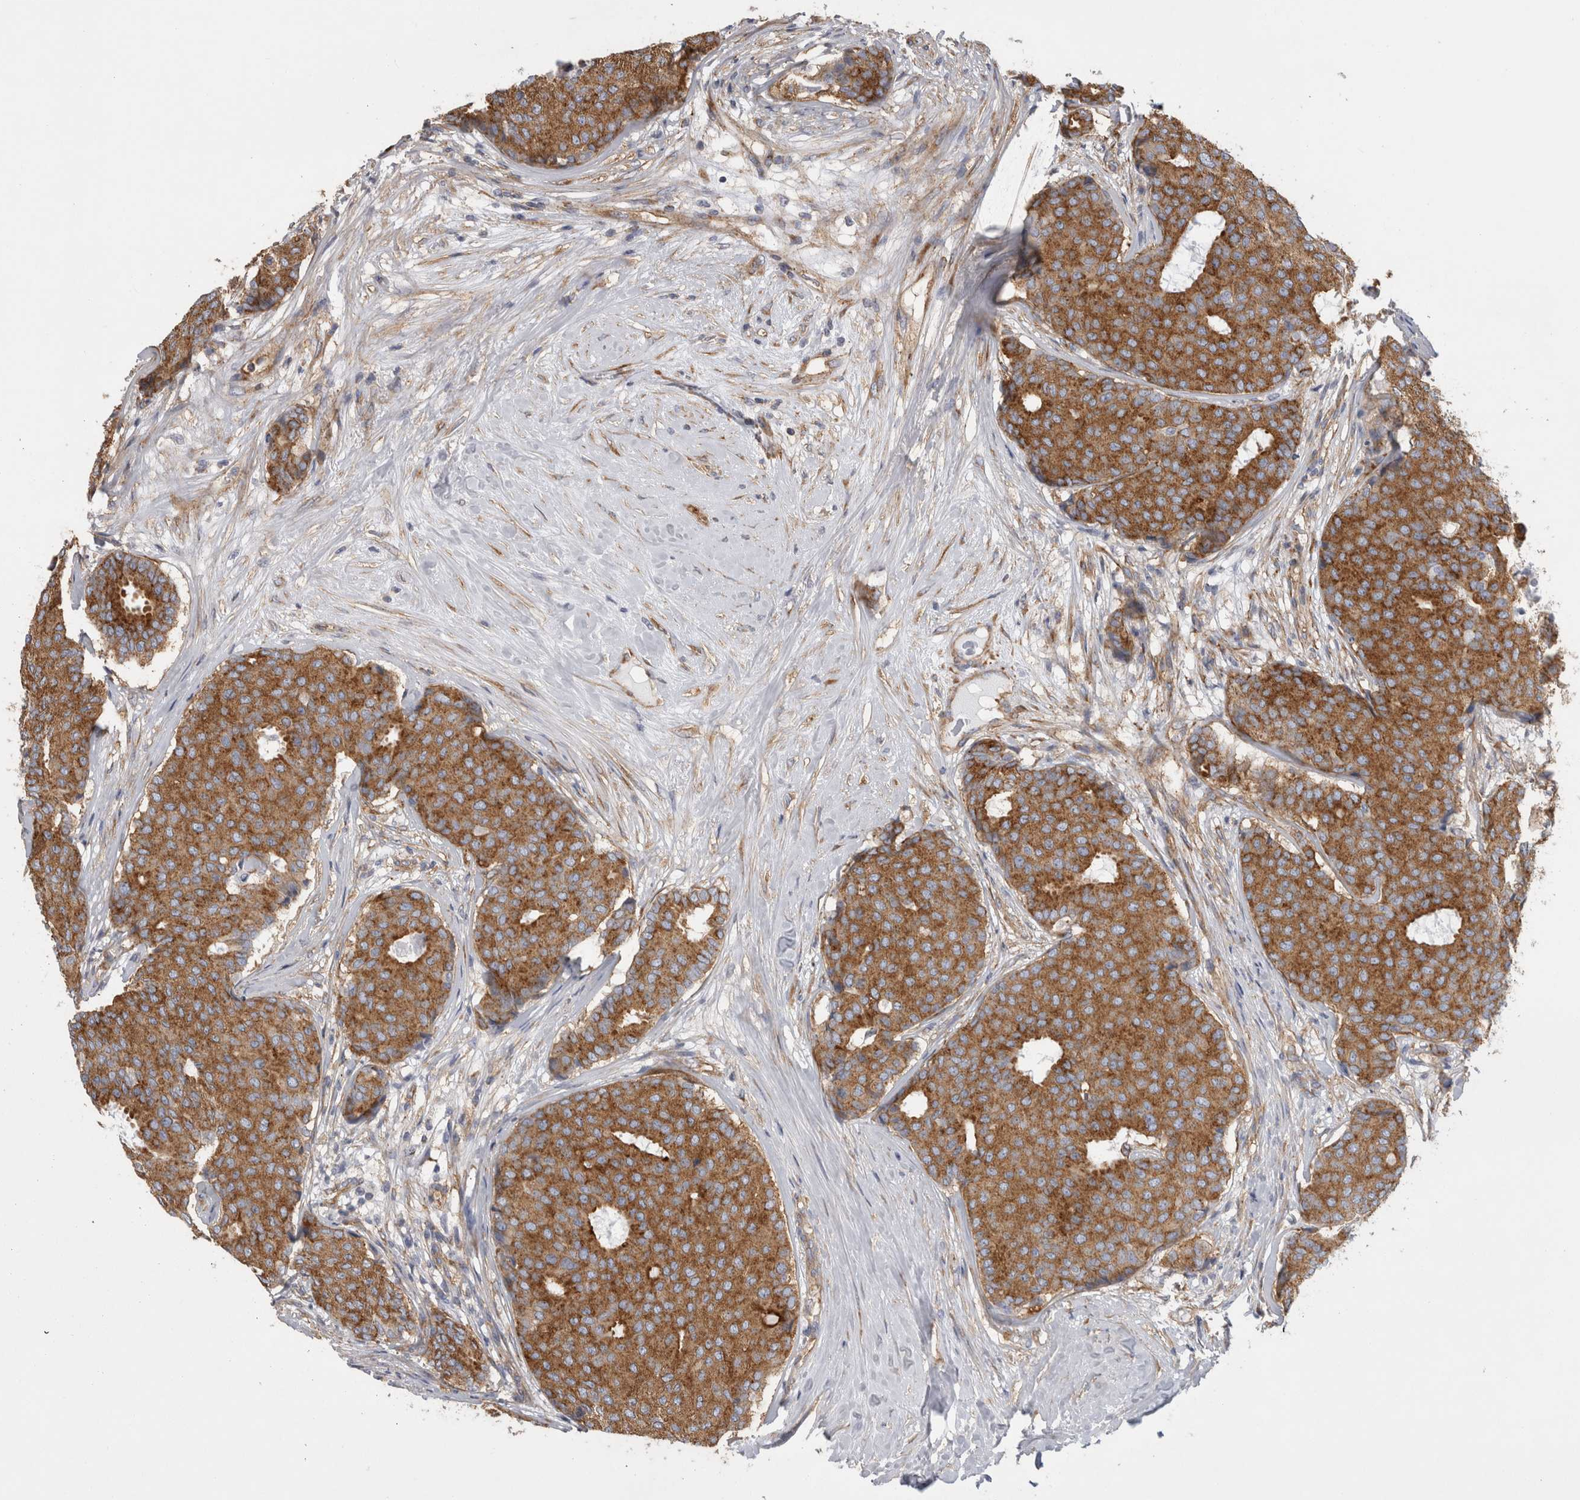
{"staining": {"intensity": "strong", "quantity": ">75%", "location": "cytoplasmic/membranous"}, "tissue": "breast cancer", "cell_type": "Tumor cells", "image_type": "cancer", "snomed": [{"axis": "morphology", "description": "Duct carcinoma"}, {"axis": "topography", "description": "Breast"}], "caption": "This is a micrograph of immunohistochemistry (IHC) staining of breast infiltrating ductal carcinoma, which shows strong positivity in the cytoplasmic/membranous of tumor cells.", "gene": "ATXN3", "patient": {"sex": "female", "age": 75}}